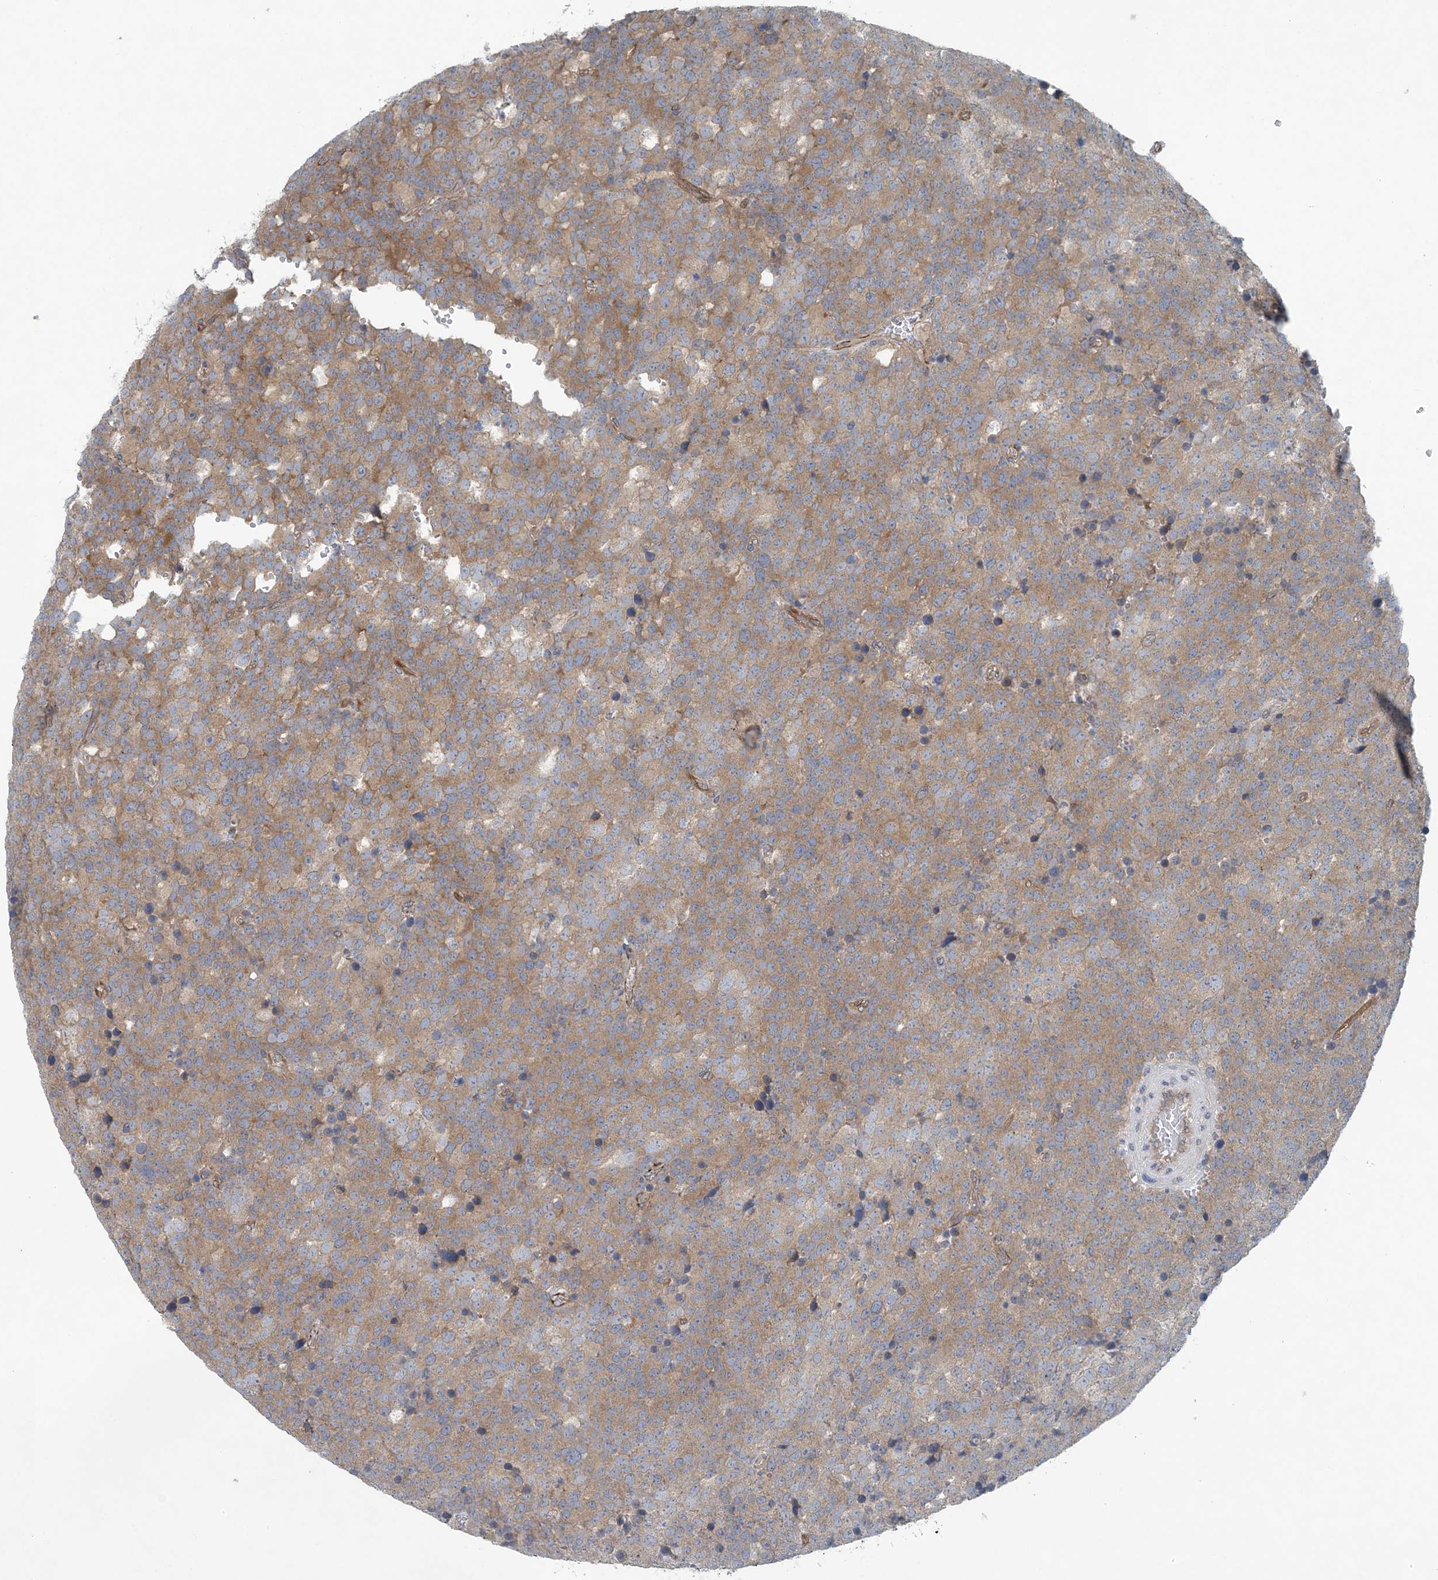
{"staining": {"intensity": "moderate", "quantity": ">75%", "location": "cytoplasmic/membranous"}, "tissue": "testis cancer", "cell_type": "Tumor cells", "image_type": "cancer", "snomed": [{"axis": "morphology", "description": "Seminoma, NOS"}, {"axis": "topography", "description": "Testis"}], "caption": "IHC of seminoma (testis) exhibits medium levels of moderate cytoplasmic/membranous expression in about >75% of tumor cells.", "gene": "HIKESHI", "patient": {"sex": "male", "age": 71}}